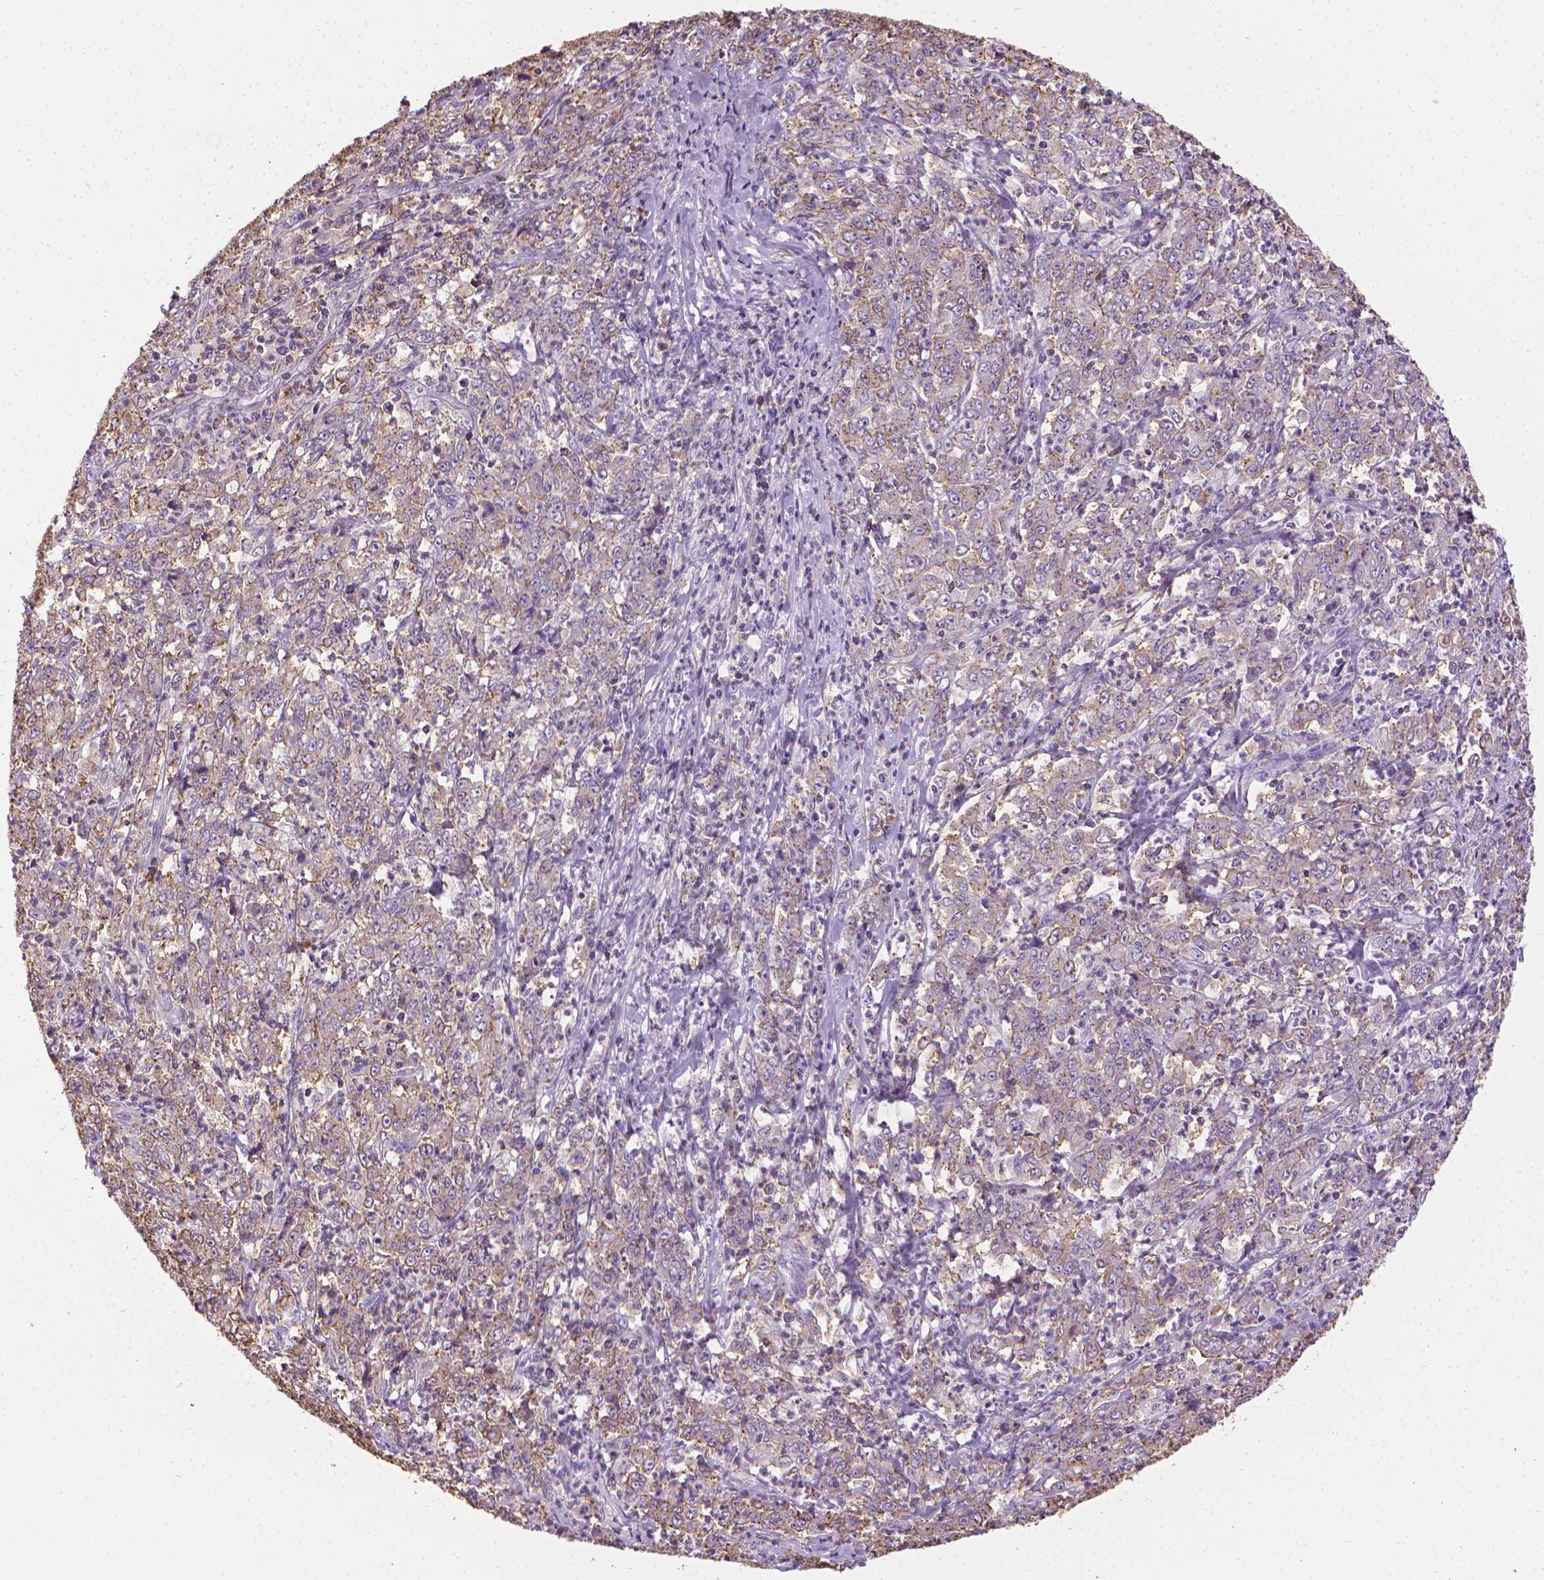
{"staining": {"intensity": "weak", "quantity": ">75%", "location": "cytoplasmic/membranous"}, "tissue": "stomach cancer", "cell_type": "Tumor cells", "image_type": "cancer", "snomed": [{"axis": "morphology", "description": "Adenocarcinoma, NOS"}, {"axis": "topography", "description": "Stomach, lower"}], "caption": "Stomach adenocarcinoma stained with a brown dye exhibits weak cytoplasmic/membranous positive staining in about >75% of tumor cells.", "gene": "SLC51B", "patient": {"sex": "female", "age": 71}}